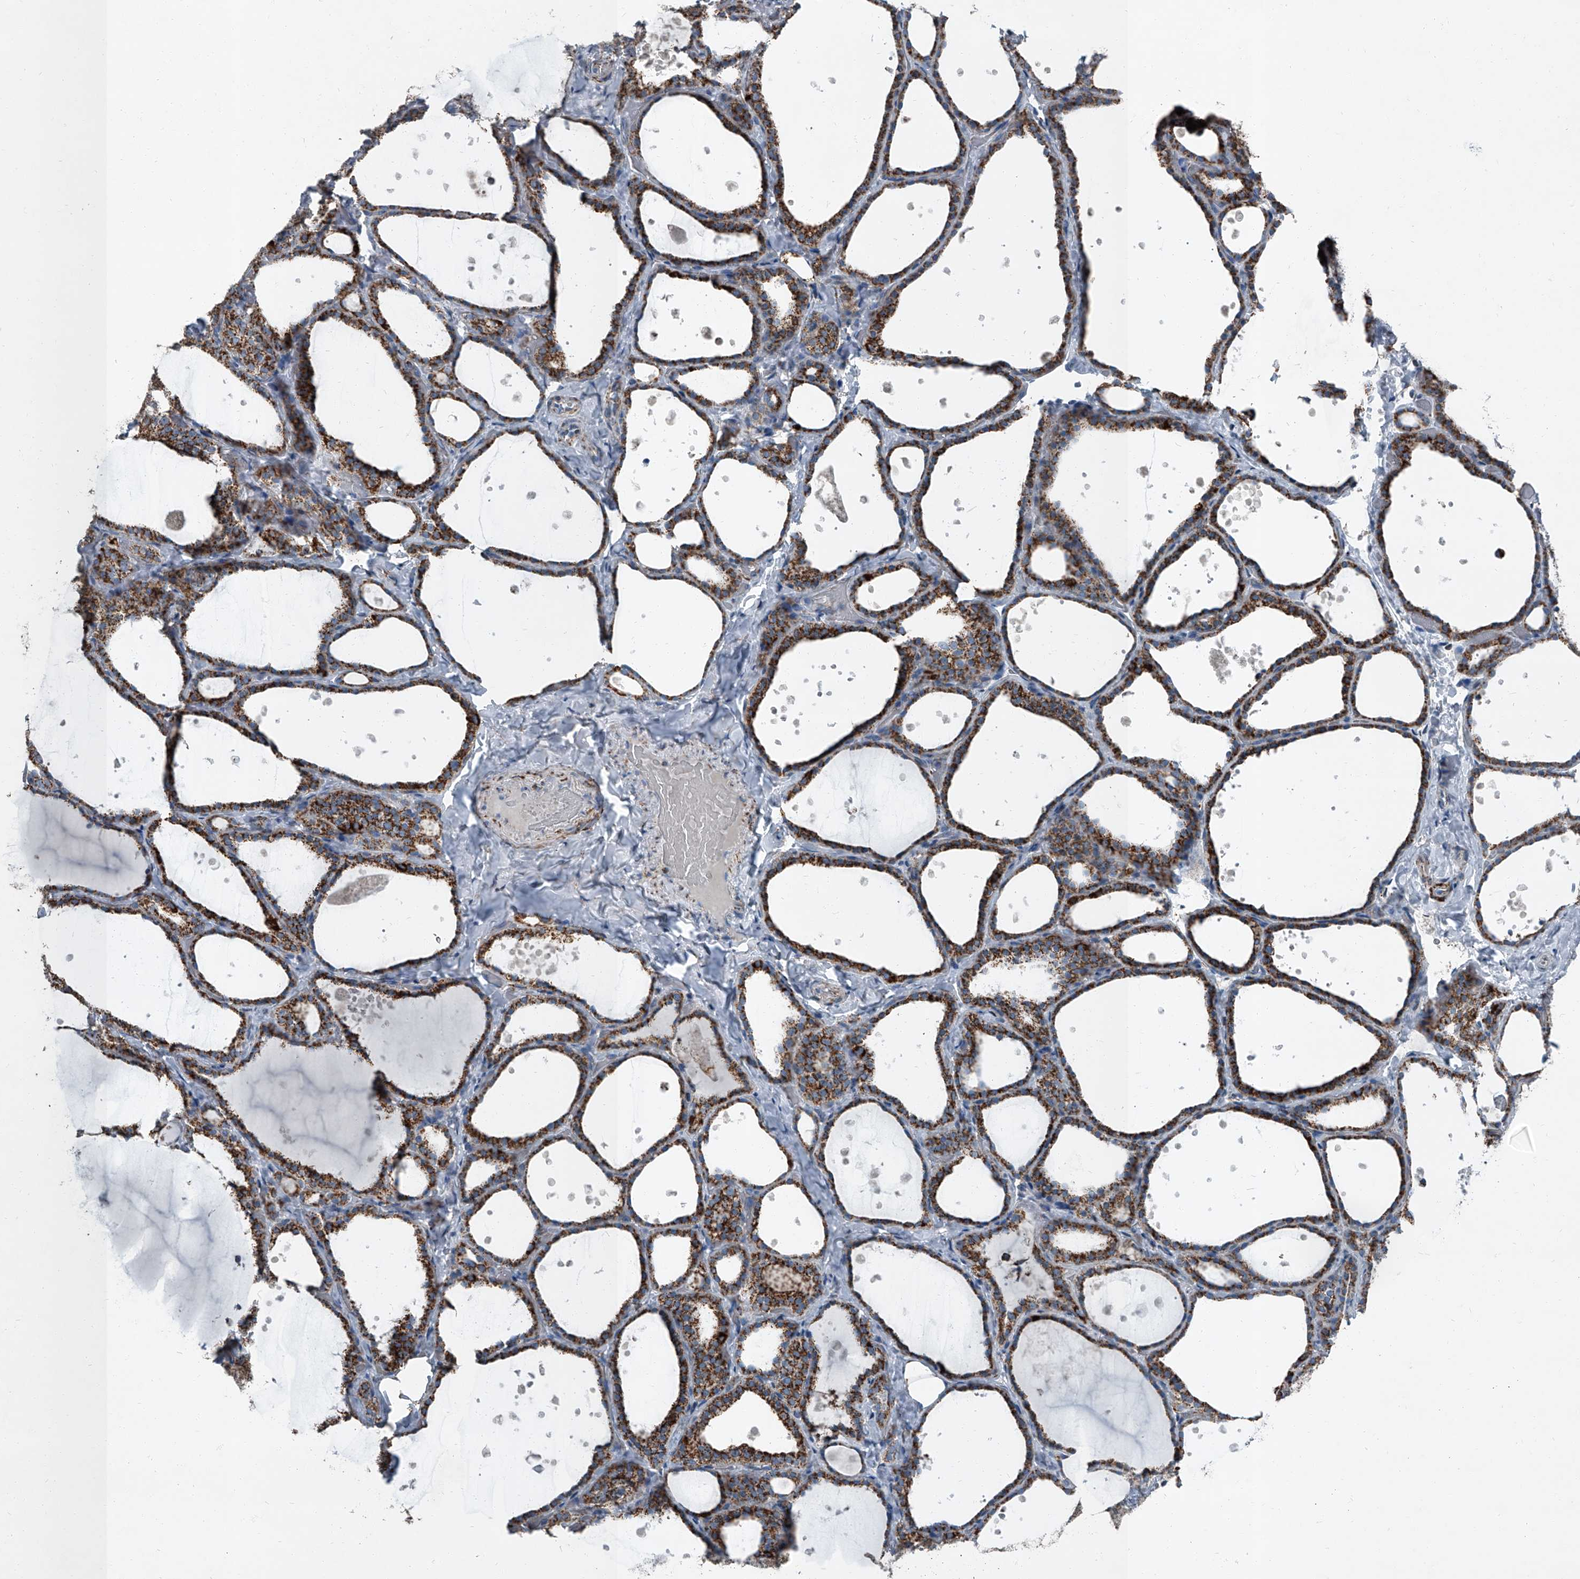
{"staining": {"intensity": "strong", "quantity": ">75%", "location": "cytoplasmic/membranous"}, "tissue": "thyroid gland", "cell_type": "Glandular cells", "image_type": "normal", "snomed": [{"axis": "morphology", "description": "Normal tissue, NOS"}, {"axis": "topography", "description": "Thyroid gland"}], "caption": "A brown stain highlights strong cytoplasmic/membranous staining of a protein in glandular cells of normal thyroid gland.", "gene": "CHRNA7", "patient": {"sex": "female", "age": 44}}